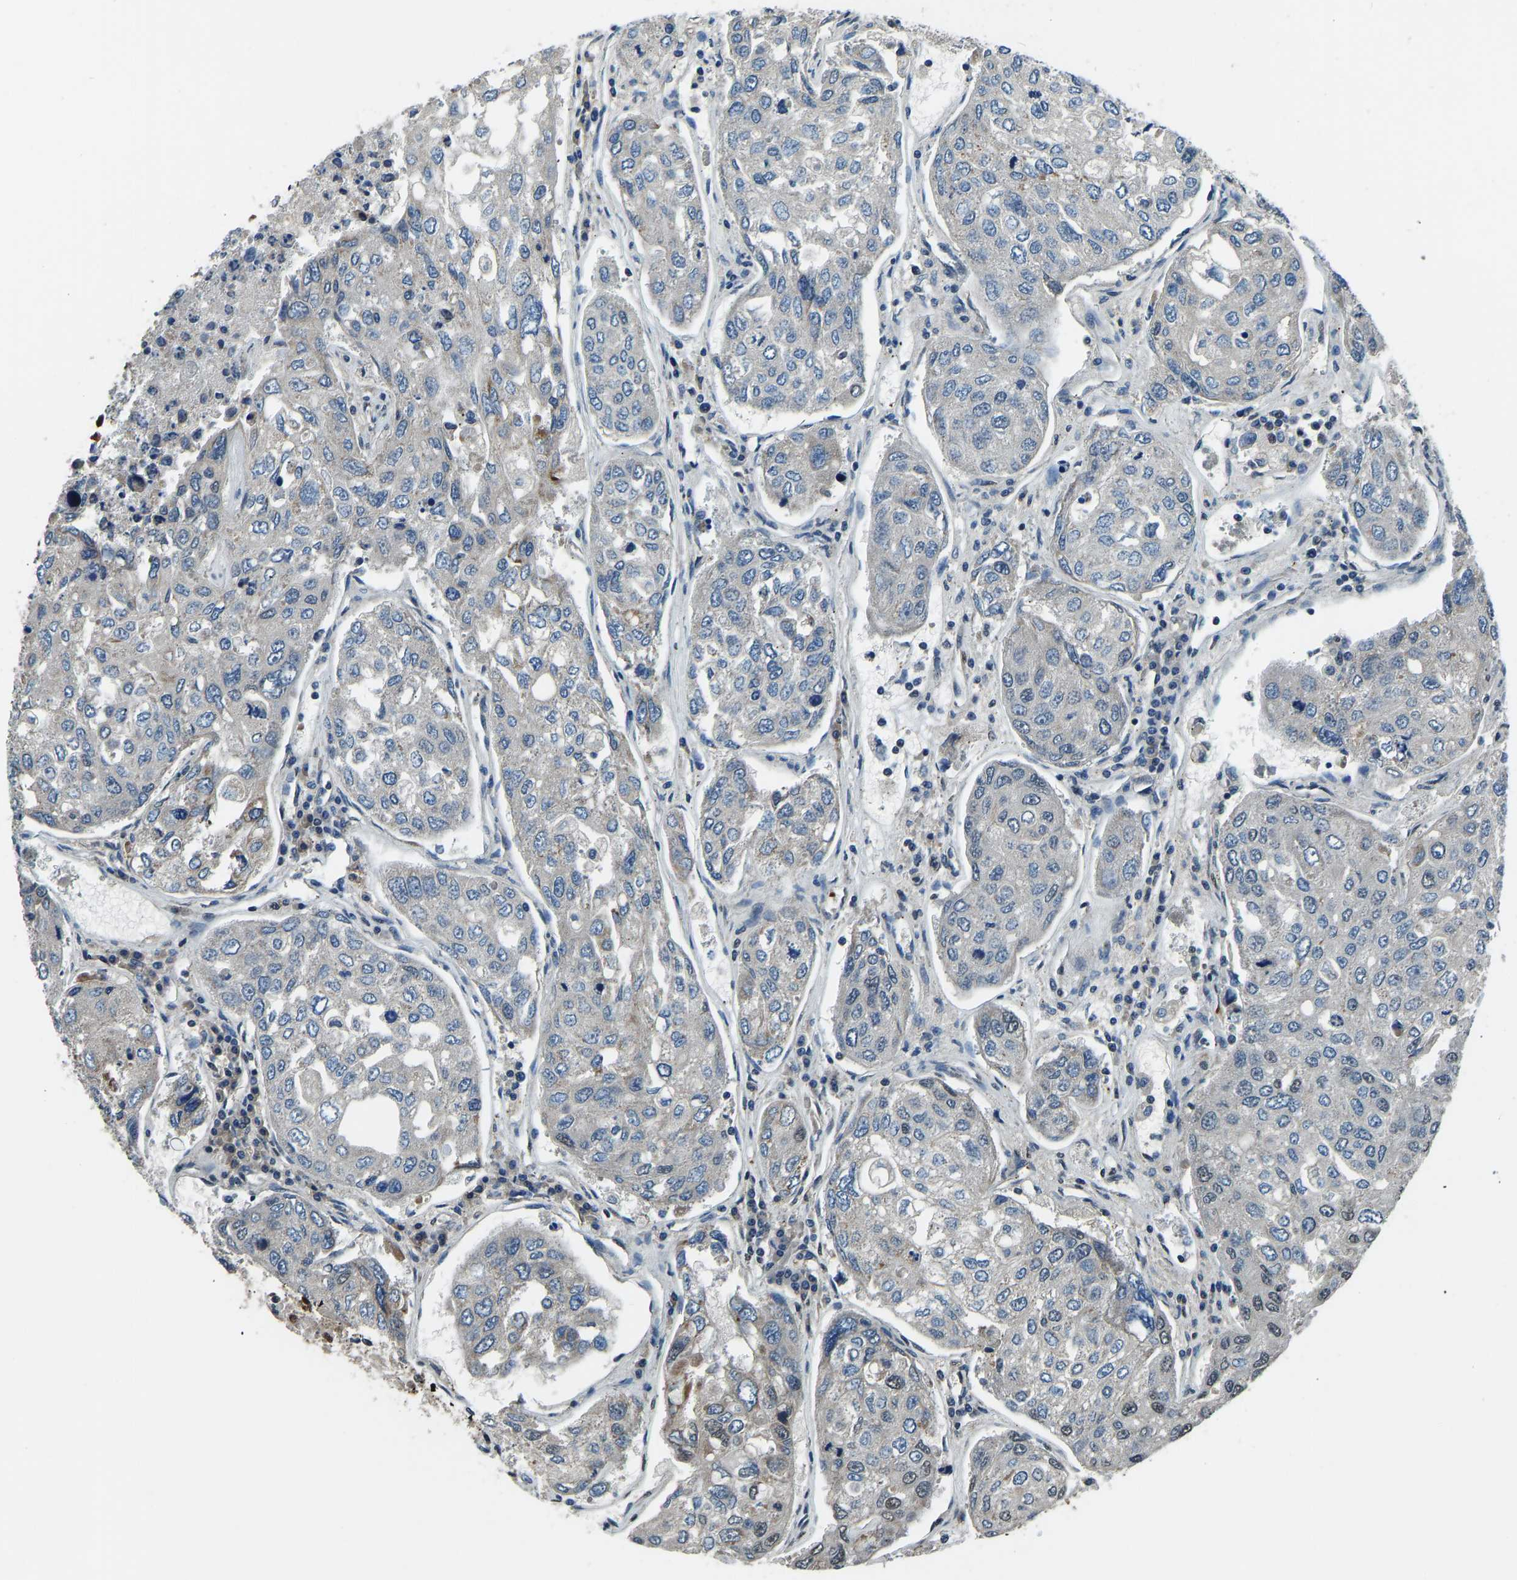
{"staining": {"intensity": "negative", "quantity": "none", "location": "none"}, "tissue": "urothelial cancer", "cell_type": "Tumor cells", "image_type": "cancer", "snomed": [{"axis": "morphology", "description": "Urothelial carcinoma, High grade"}, {"axis": "topography", "description": "Lymph node"}, {"axis": "topography", "description": "Urinary bladder"}], "caption": "High magnification brightfield microscopy of urothelial cancer stained with DAB (3,3'-diaminobenzidine) (brown) and counterstained with hematoxylin (blue): tumor cells show no significant staining.", "gene": "FOS", "patient": {"sex": "male", "age": 51}}